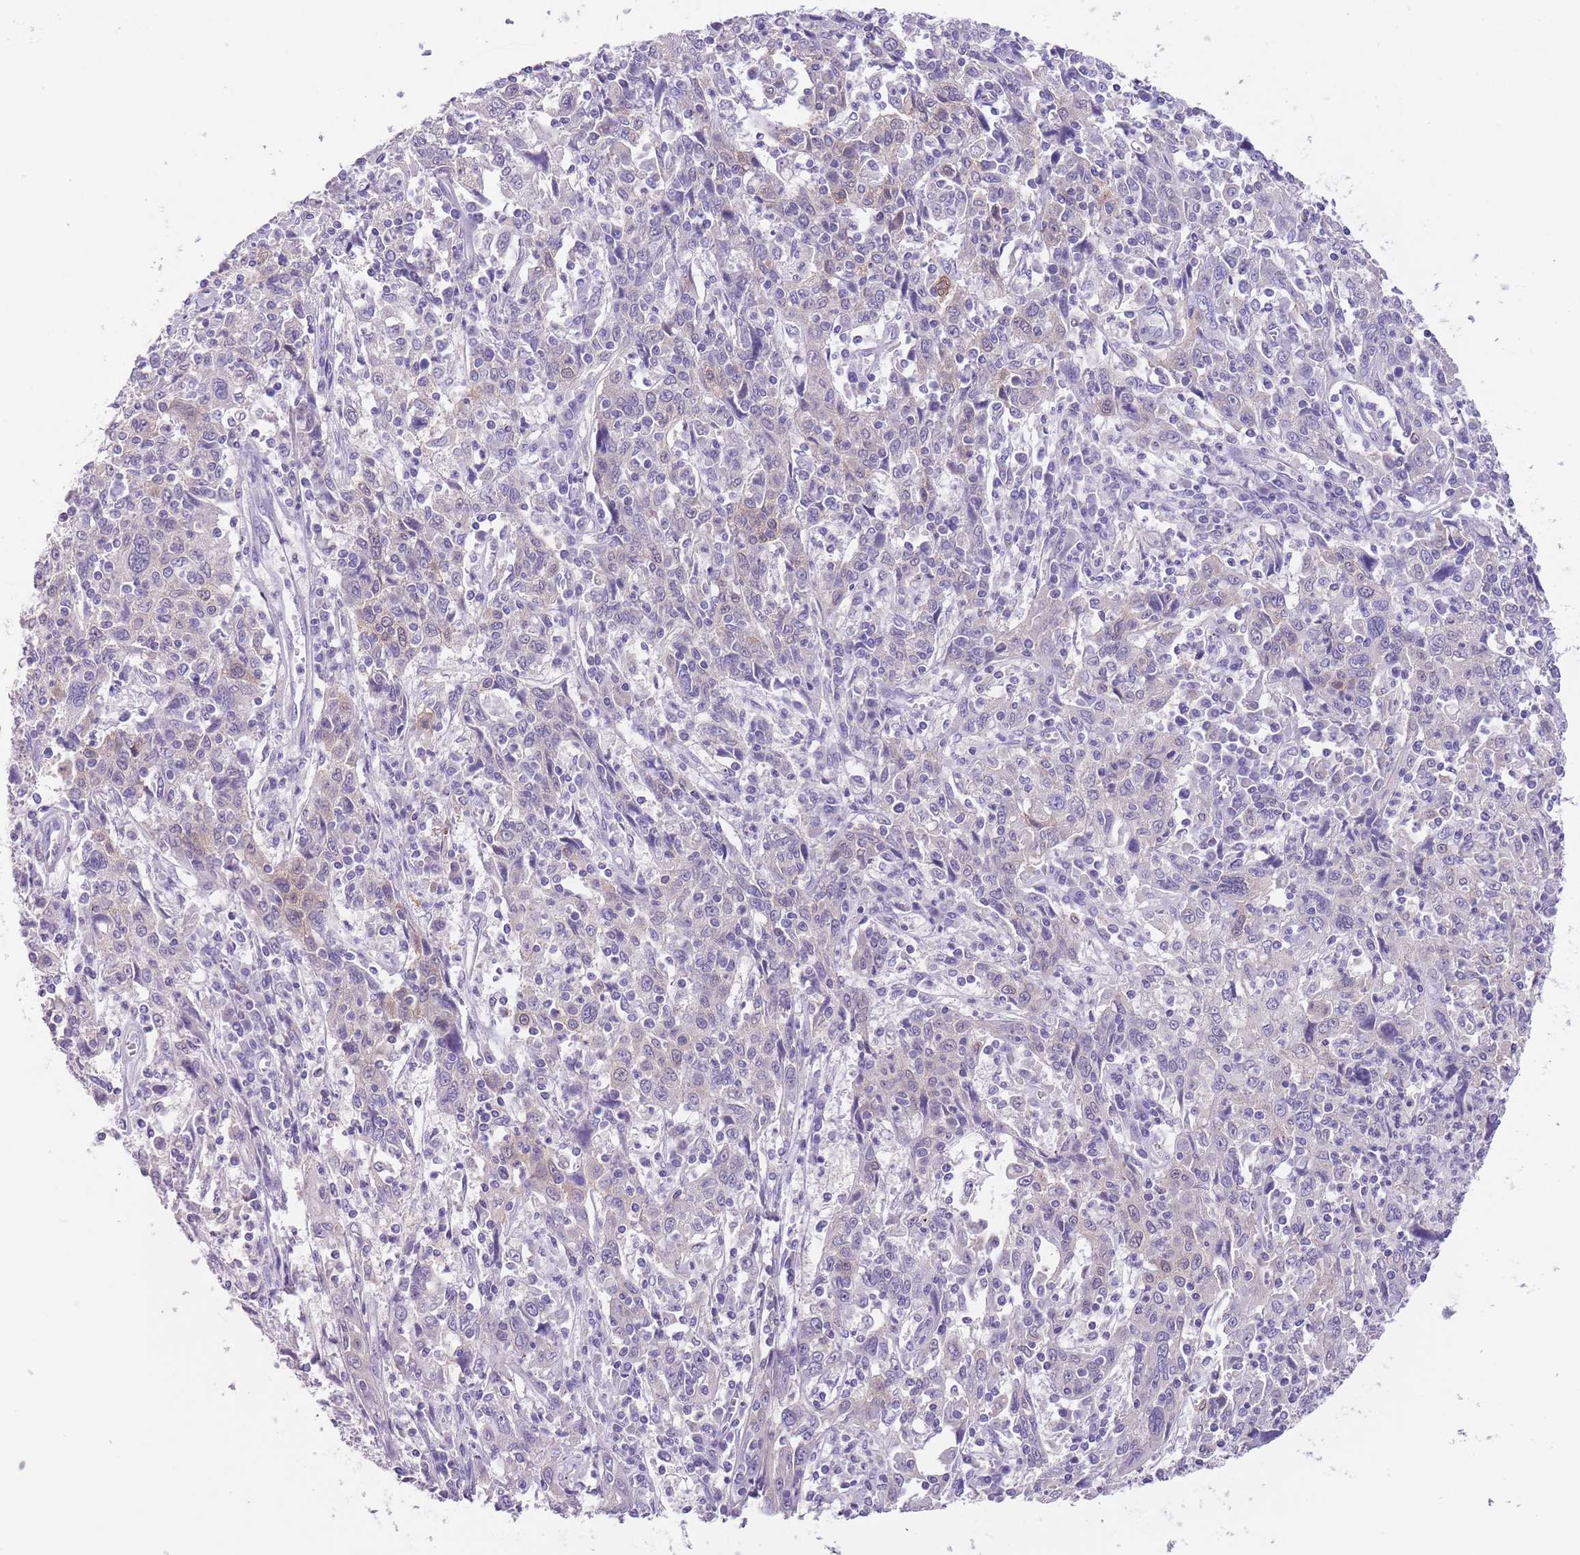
{"staining": {"intensity": "negative", "quantity": "none", "location": "none"}, "tissue": "cervical cancer", "cell_type": "Tumor cells", "image_type": "cancer", "snomed": [{"axis": "morphology", "description": "Squamous cell carcinoma, NOS"}, {"axis": "topography", "description": "Cervix"}], "caption": "There is no significant positivity in tumor cells of squamous cell carcinoma (cervical).", "gene": "PFKFB2", "patient": {"sex": "female", "age": 46}}